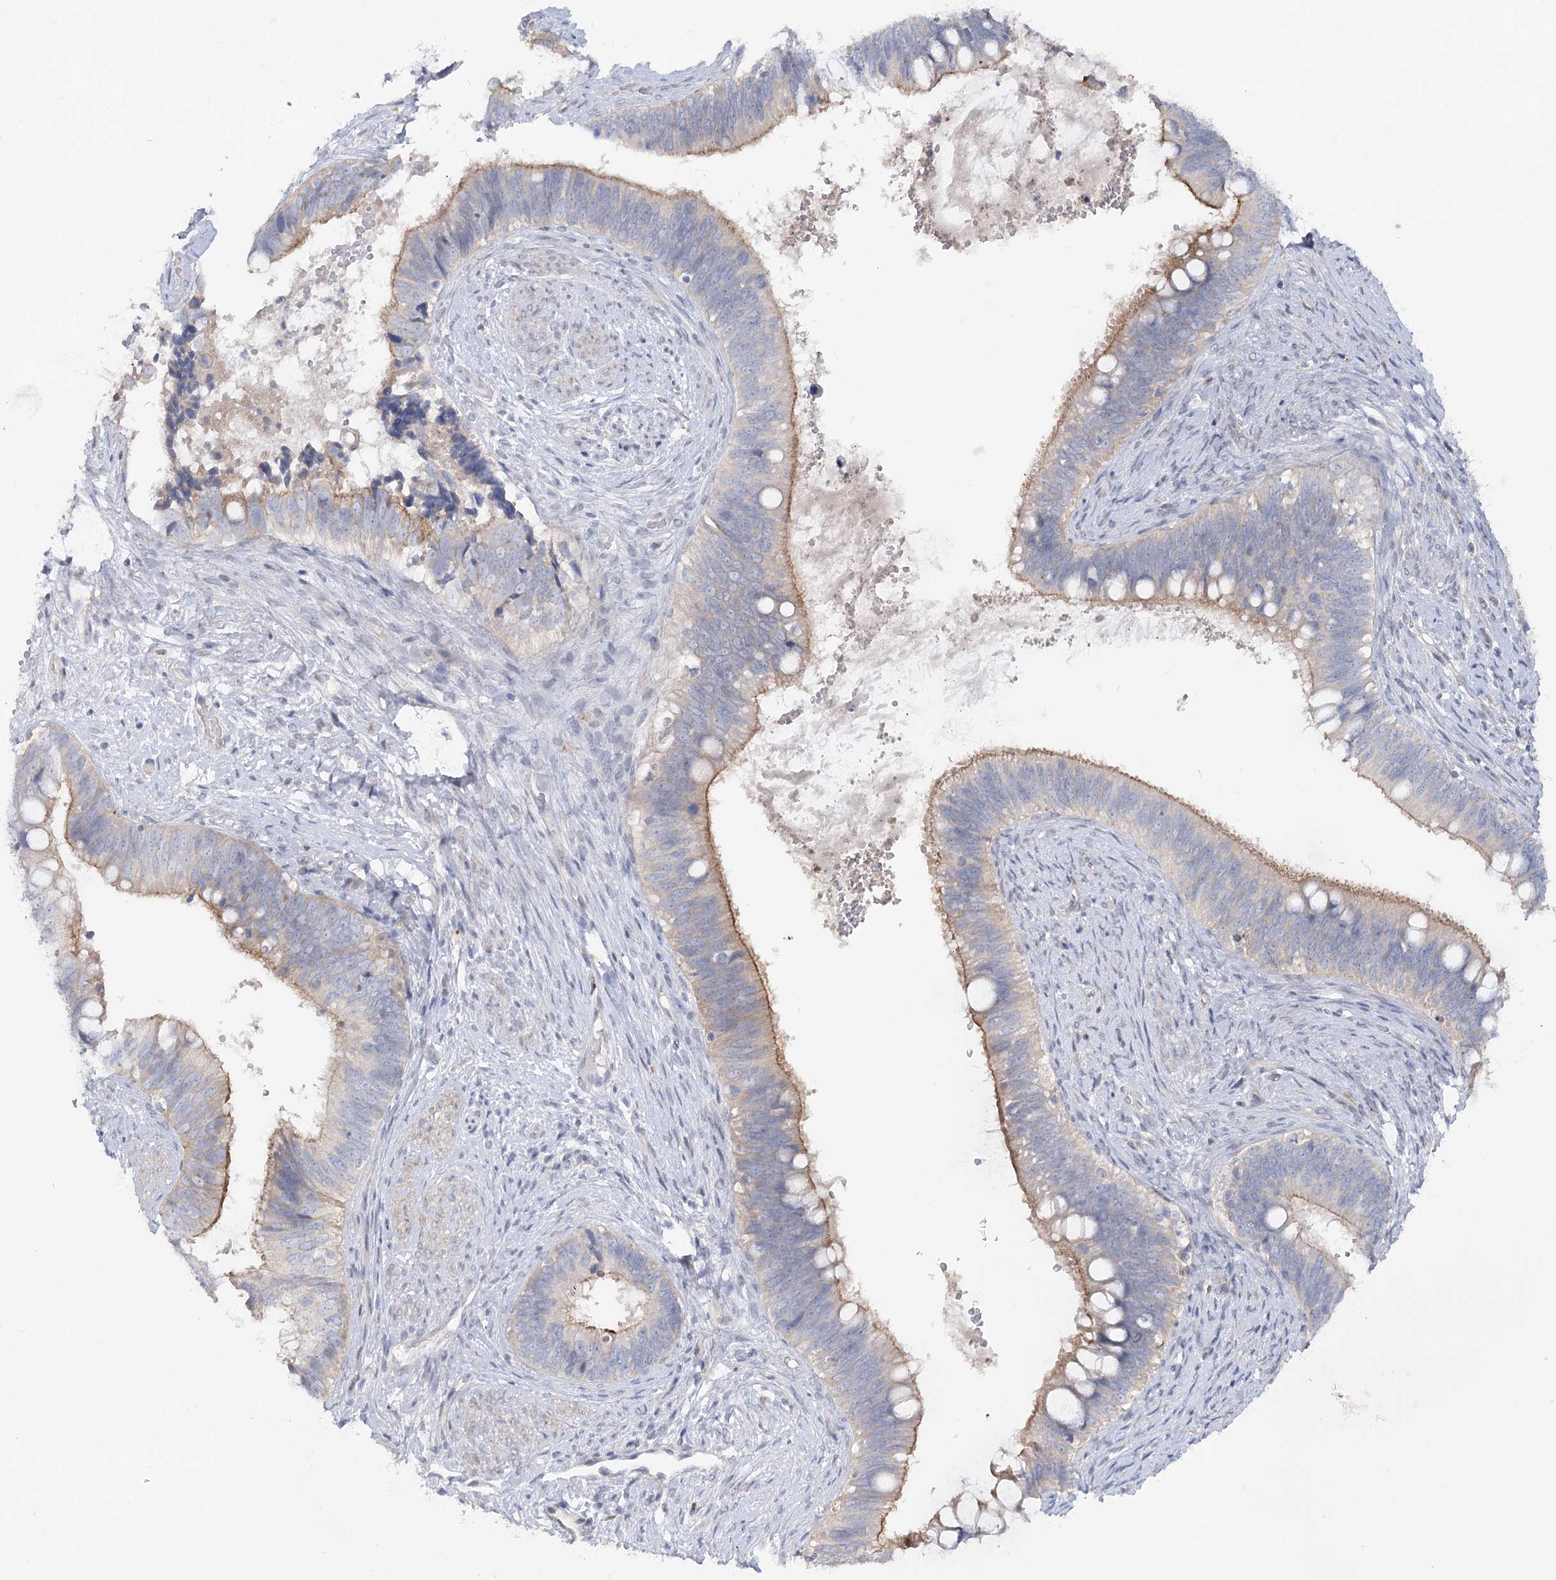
{"staining": {"intensity": "moderate", "quantity": "<25%", "location": "cytoplasmic/membranous"}, "tissue": "cervical cancer", "cell_type": "Tumor cells", "image_type": "cancer", "snomed": [{"axis": "morphology", "description": "Adenocarcinoma, NOS"}, {"axis": "topography", "description": "Cervix"}], "caption": "Moderate cytoplasmic/membranous positivity for a protein is seen in about <25% of tumor cells of cervical cancer using IHC.", "gene": "SCN11A", "patient": {"sex": "female", "age": 42}}